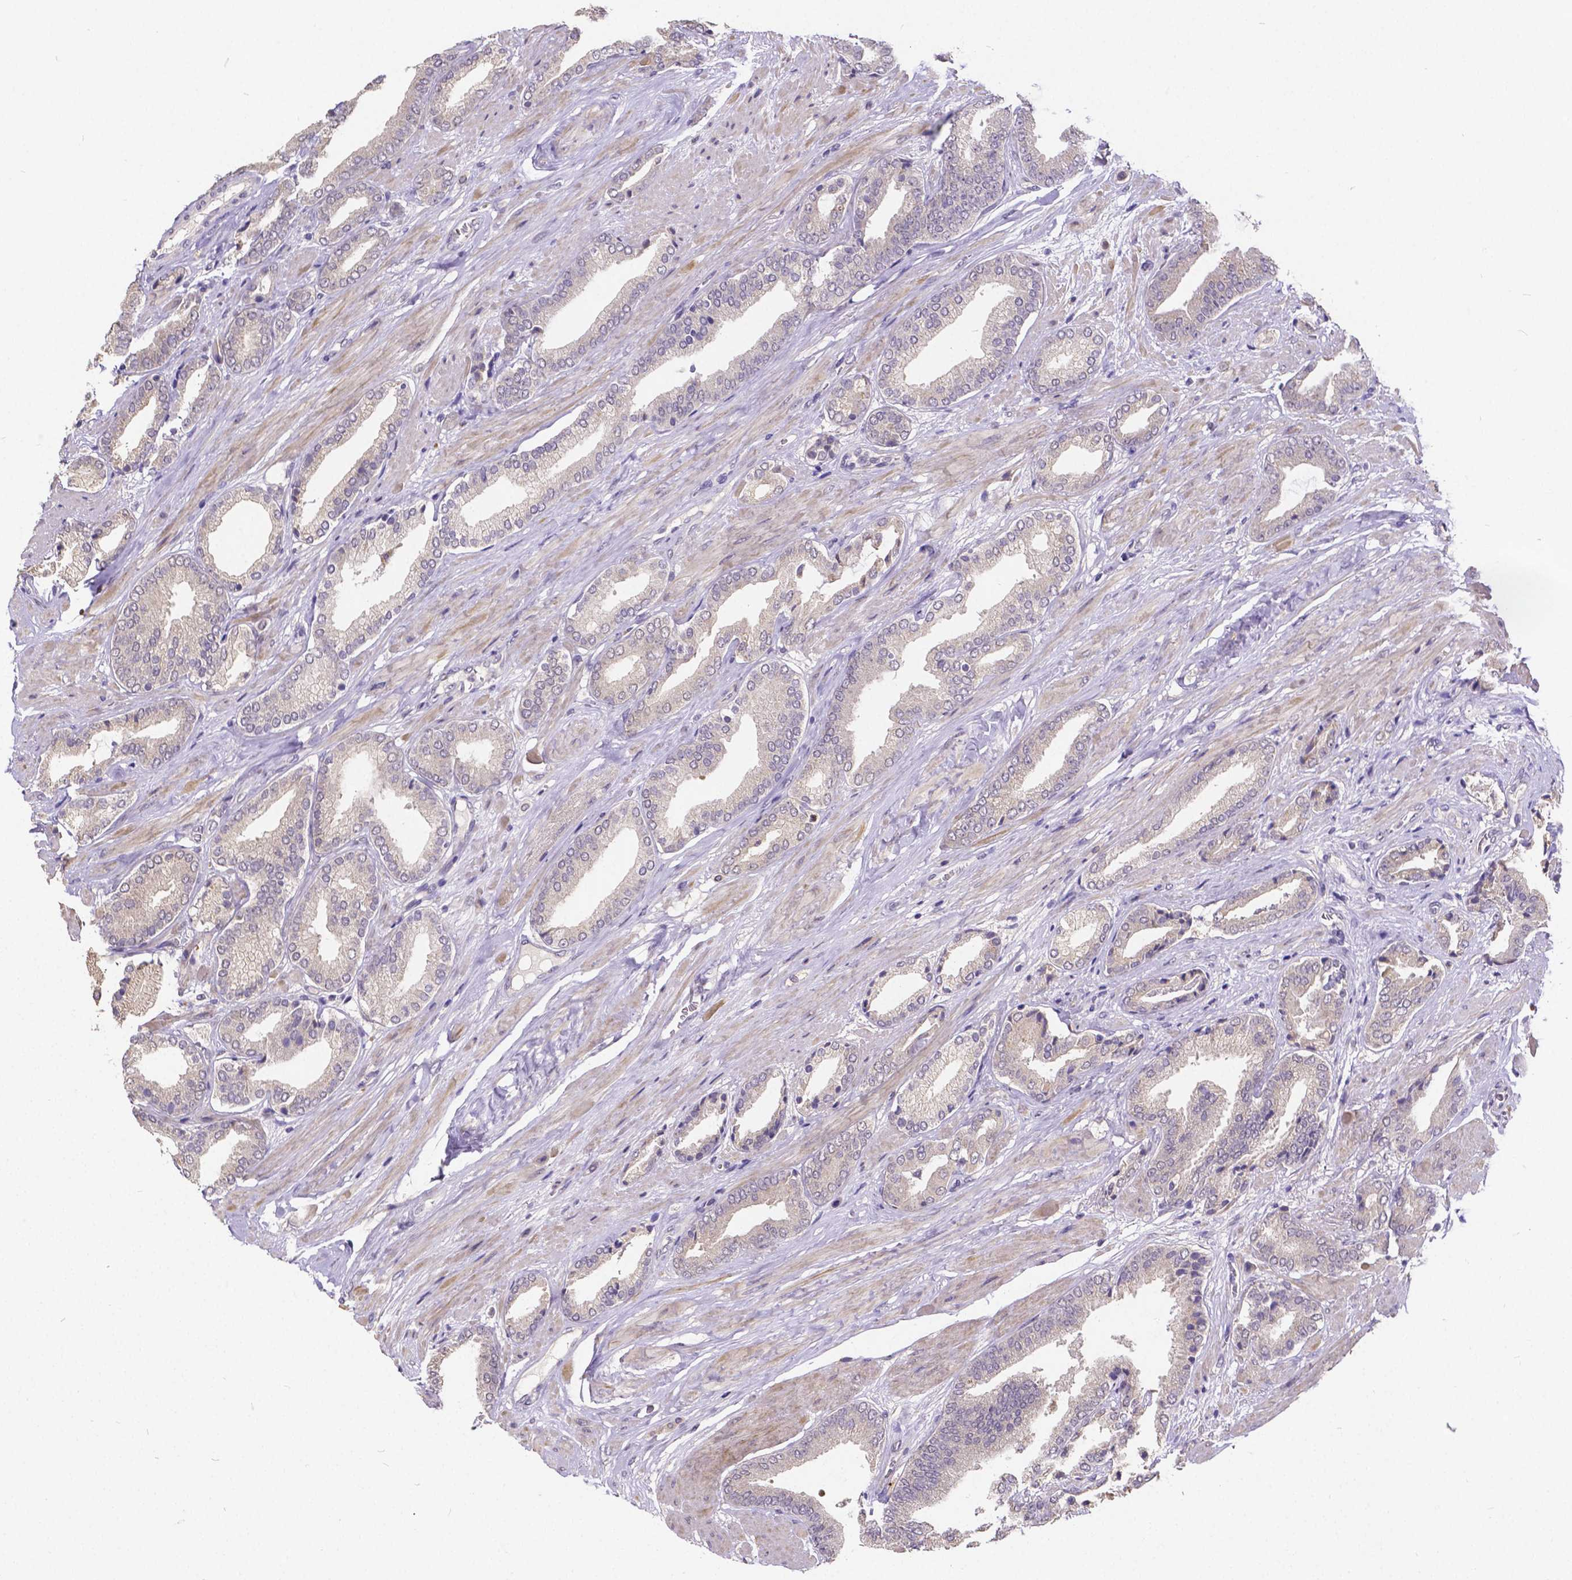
{"staining": {"intensity": "negative", "quantity": "none", "location": "none"}, "tissue": "prostate cancer", "cell_type": "Tumor cells", "image_type": "cancer", "snomed": [{"axis": "morphology", "description": "Adenocarcinoma, High grade"}, {"axis": "topography", "description": "Prostate"}], "caption": "A histopathology image of human prostate cancer is negative for staining in tumor cells.", "gene": "CTNNA2", "patient": {"sex": "male", "age": 56}}